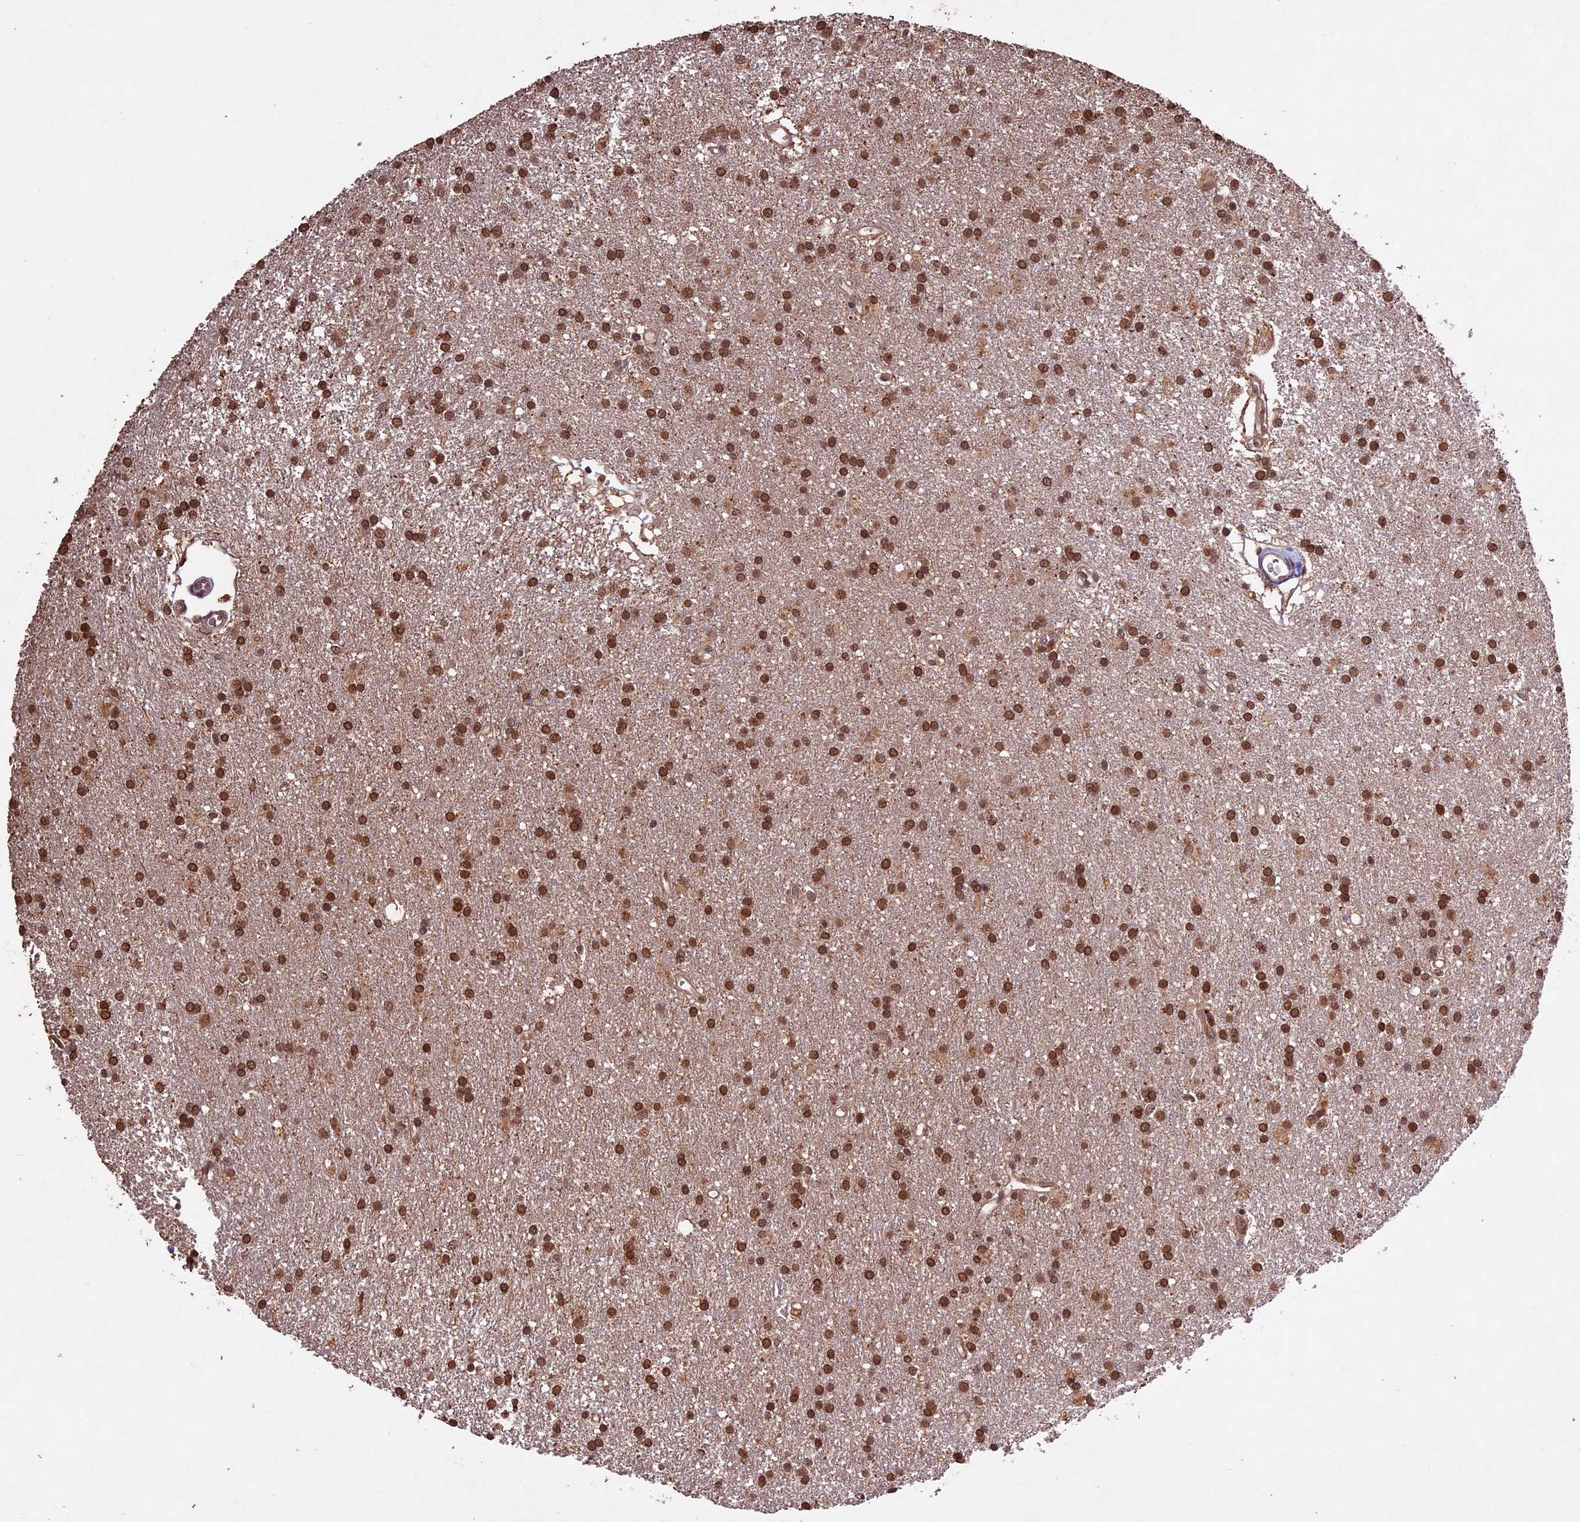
{"staining": {"intensity": "strong", "quantity": ">75%", "location": "nuclear"}, "tissue": "glioma", "cell_type": "Tumor cells", "image_type": "cancer", "snomed": [{"axis": "morphology", "description": "Glioma, malignant, High grade"}, {"axis": "topography", "description": "Brain"}], "caption": "Immunohistochemistry (IHC) of malignant glioma (high-grade) demonstrates high levels of strong nuclear staining in approximately >75% of tumor cells. The protein is shown in brown color, while the nuclei are stained blue.", "gene": "CDKN2AIP", "patient": {"sex": "male", "age": 77}}